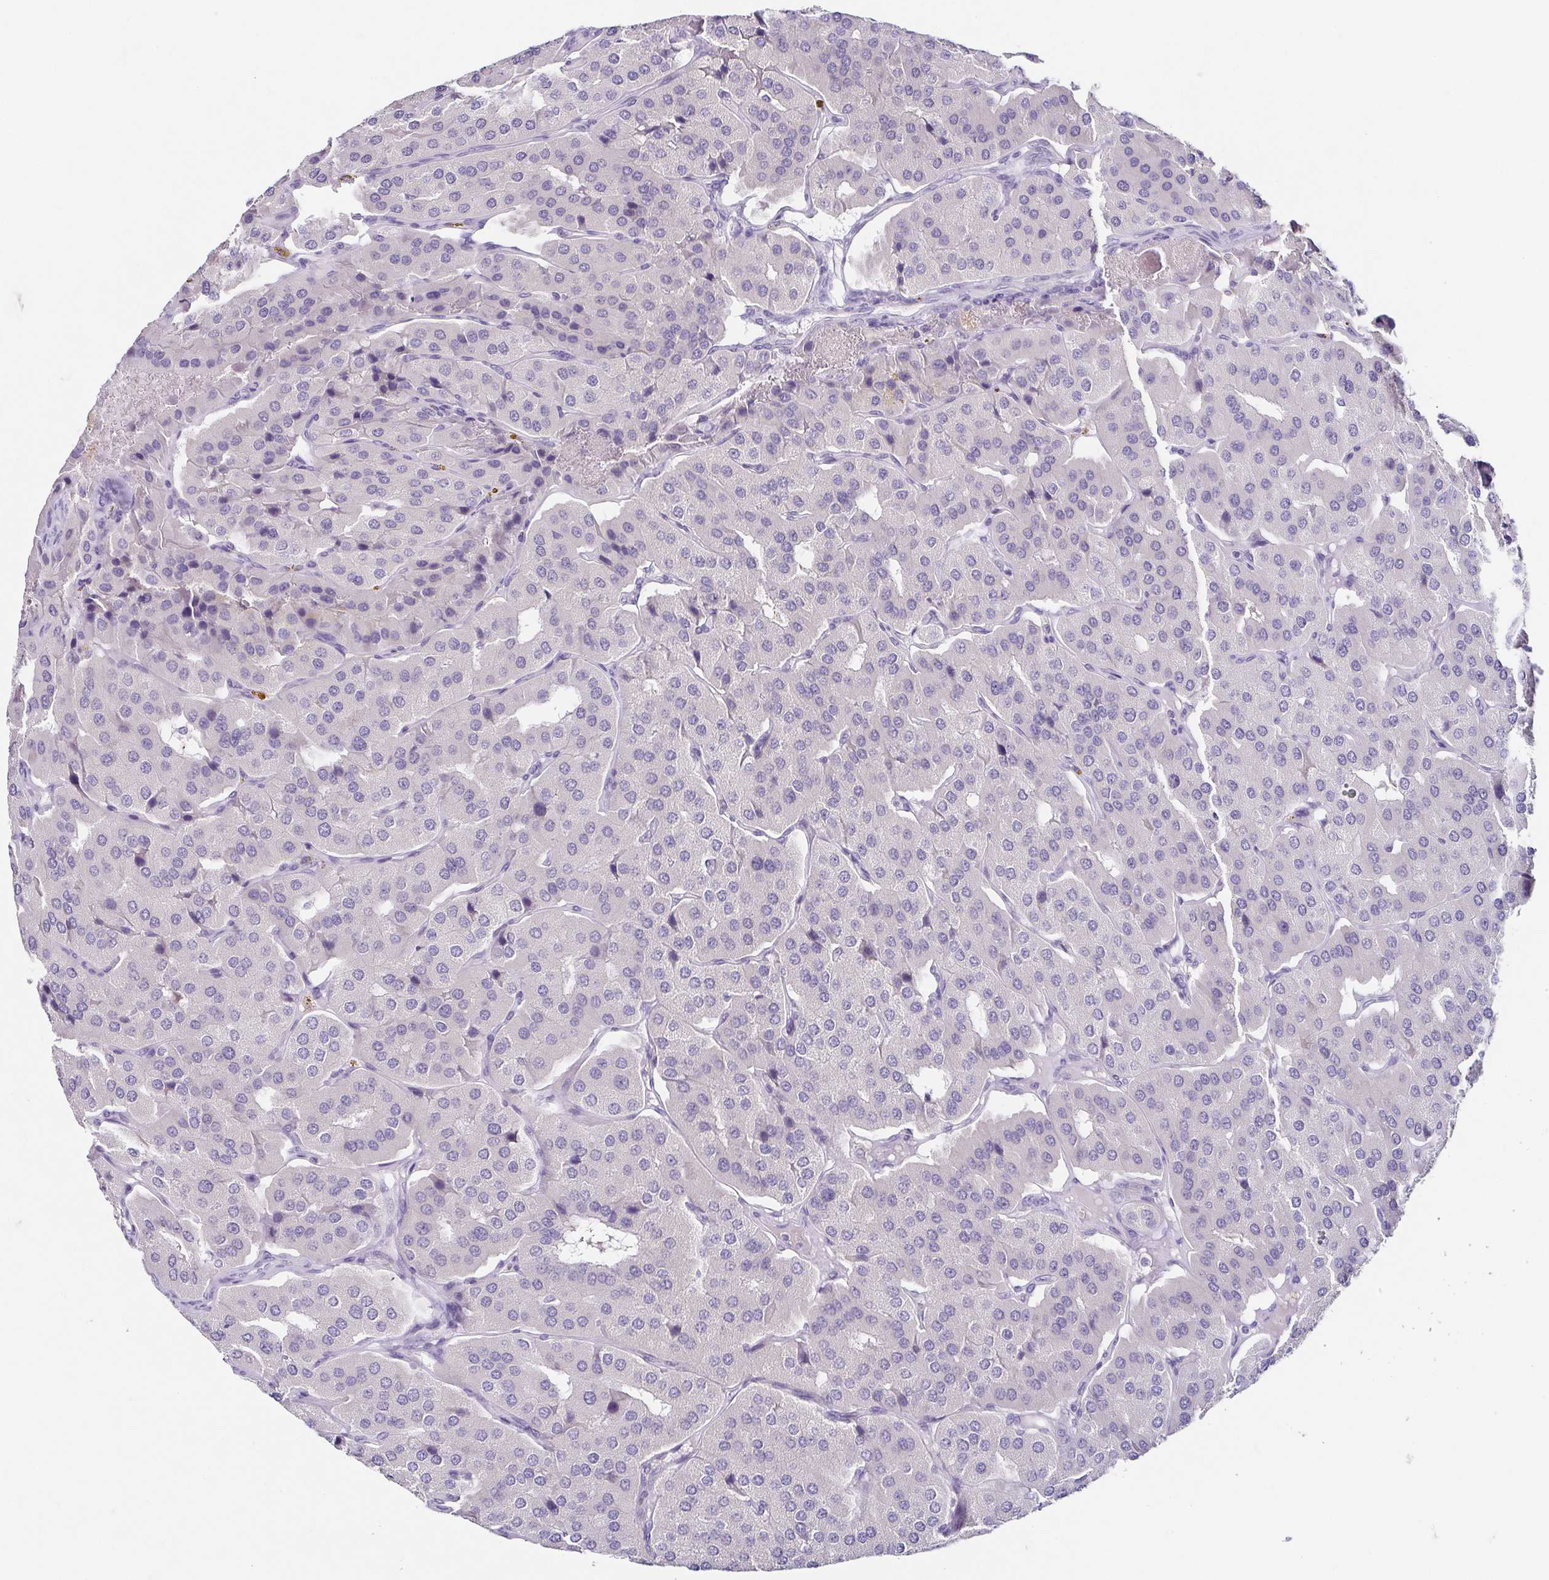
{"staining": {"intensity": "negative", "quantity": "none", "location": "none"}, "tissue": "parathyroid gland", "cell_type": "Glandular cells", "image_type": "normal", "snomed": [{"axis": "morphology", "description": "Normal tissue, NOS"}, {"axis": "morphology", "description": "Adenoma, NOS"}, {"axis": "topography", "description": "Parathyroid gland"}], "caption": "This histopathology image is of unremarkable parathyroid gland stained with IHC to label a protein in brown with the nuclei are counter-stained blue. There is no expression in glandular cells. (Stains: DAB IHC with hematoxylin counter stain, Microscopy: brightfield microscopy at high magnification).", "gene": "TP73", "patient": {"sex": "female", "age": 86}}